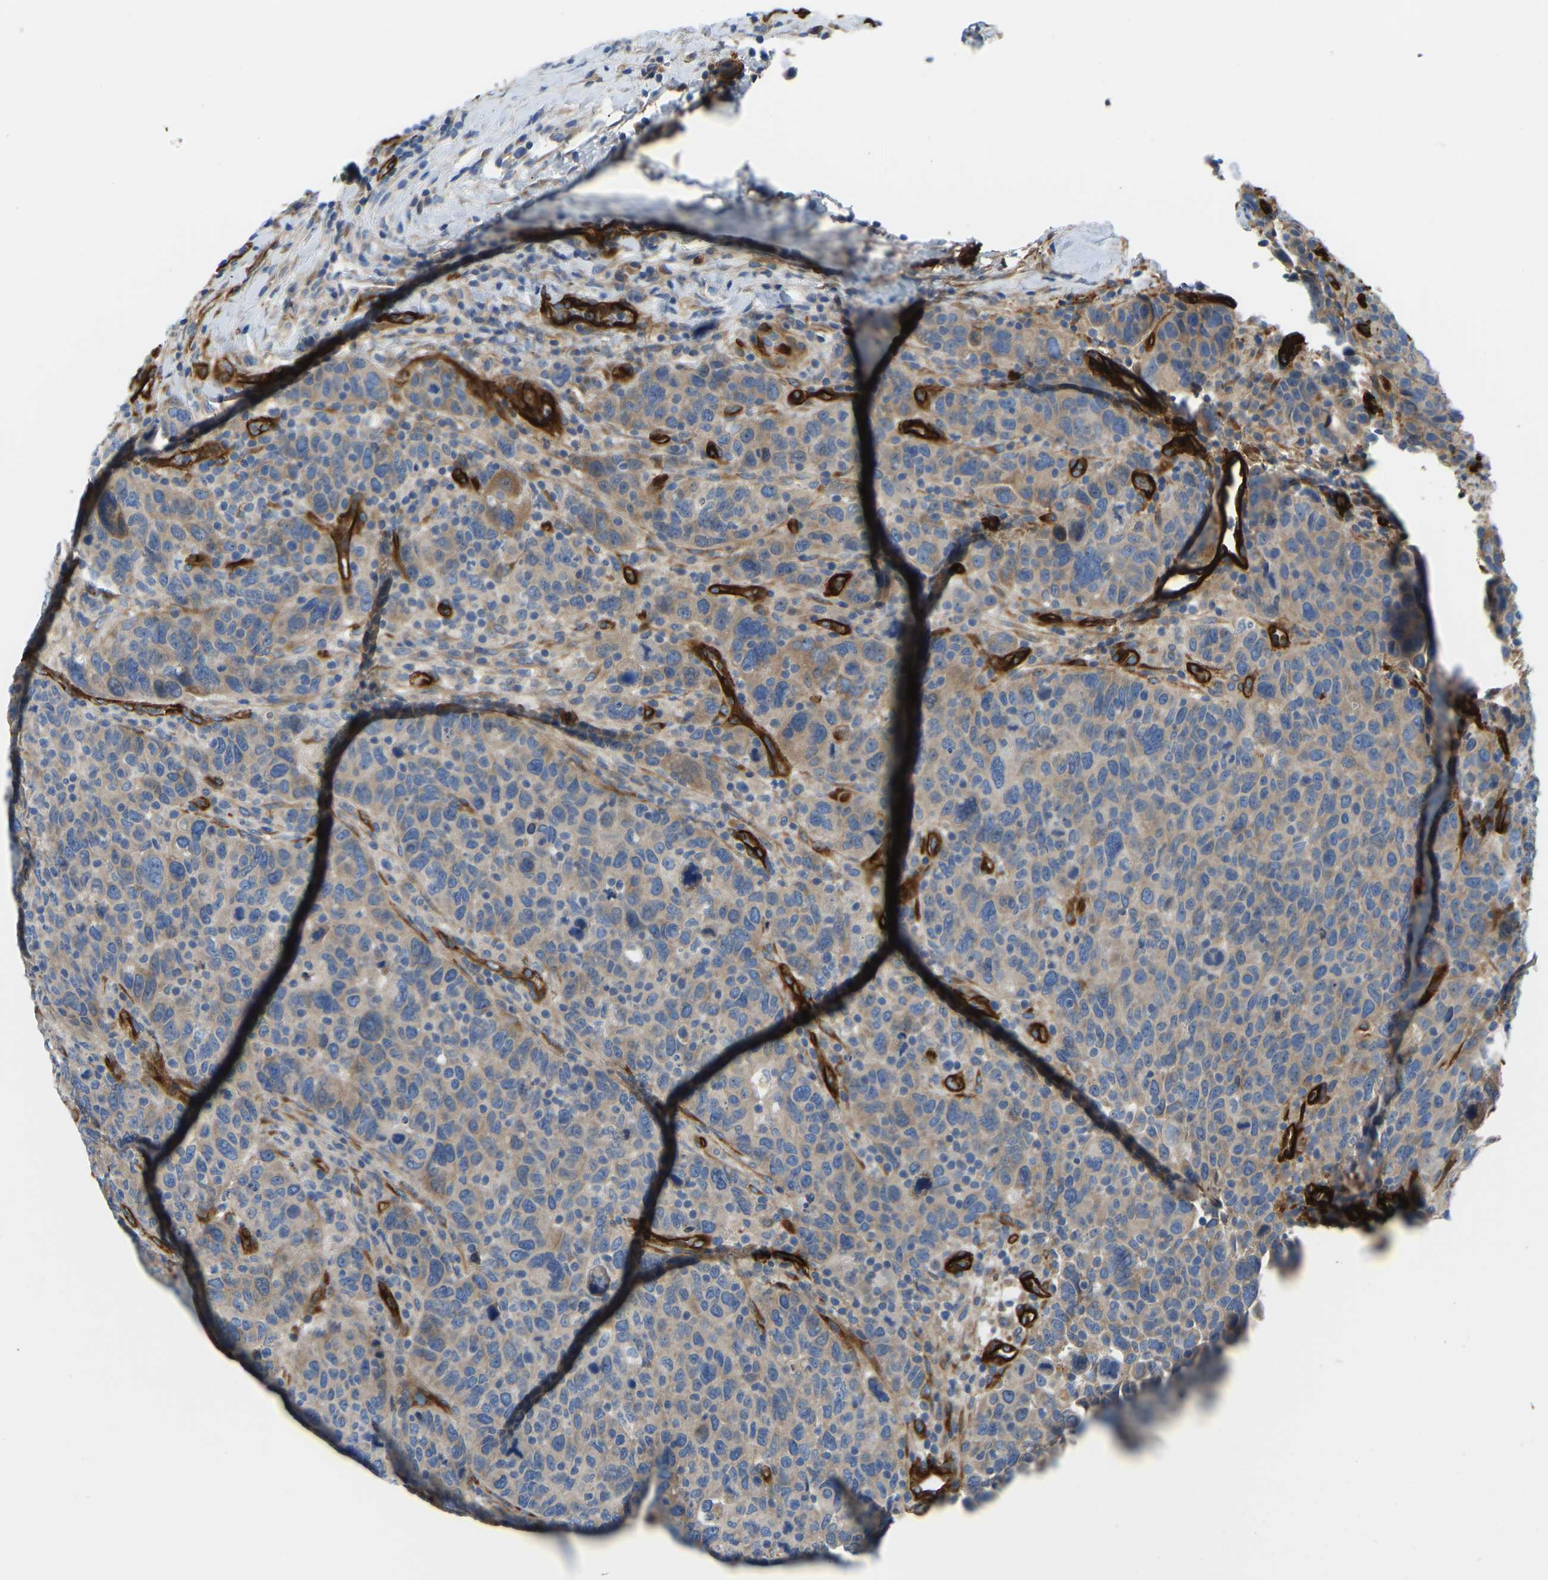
{"staining": {"intensity": "weak", "quantity": ">75%", "location": "cytoplasmic/membranous"}, "tissue": "breast cancer", "cell_type": "Tumor cells", "image_type": "cancer", "snomed": [{"axis": "morphology", "description": "Duct carcinoma"}, {"axis": "topography", "description": "Breast"}], "caption": "Infiltrating ductal carcinoma (breast) stained with DAB (3,3'-diaminobenzidine) immunohistochemistry shows low levels of weak cytoplasmic/membranous expression in approximately >75% of tumor cells.", "gene": "COL15A1", "patient": {"sex": "female", "age": 37}}